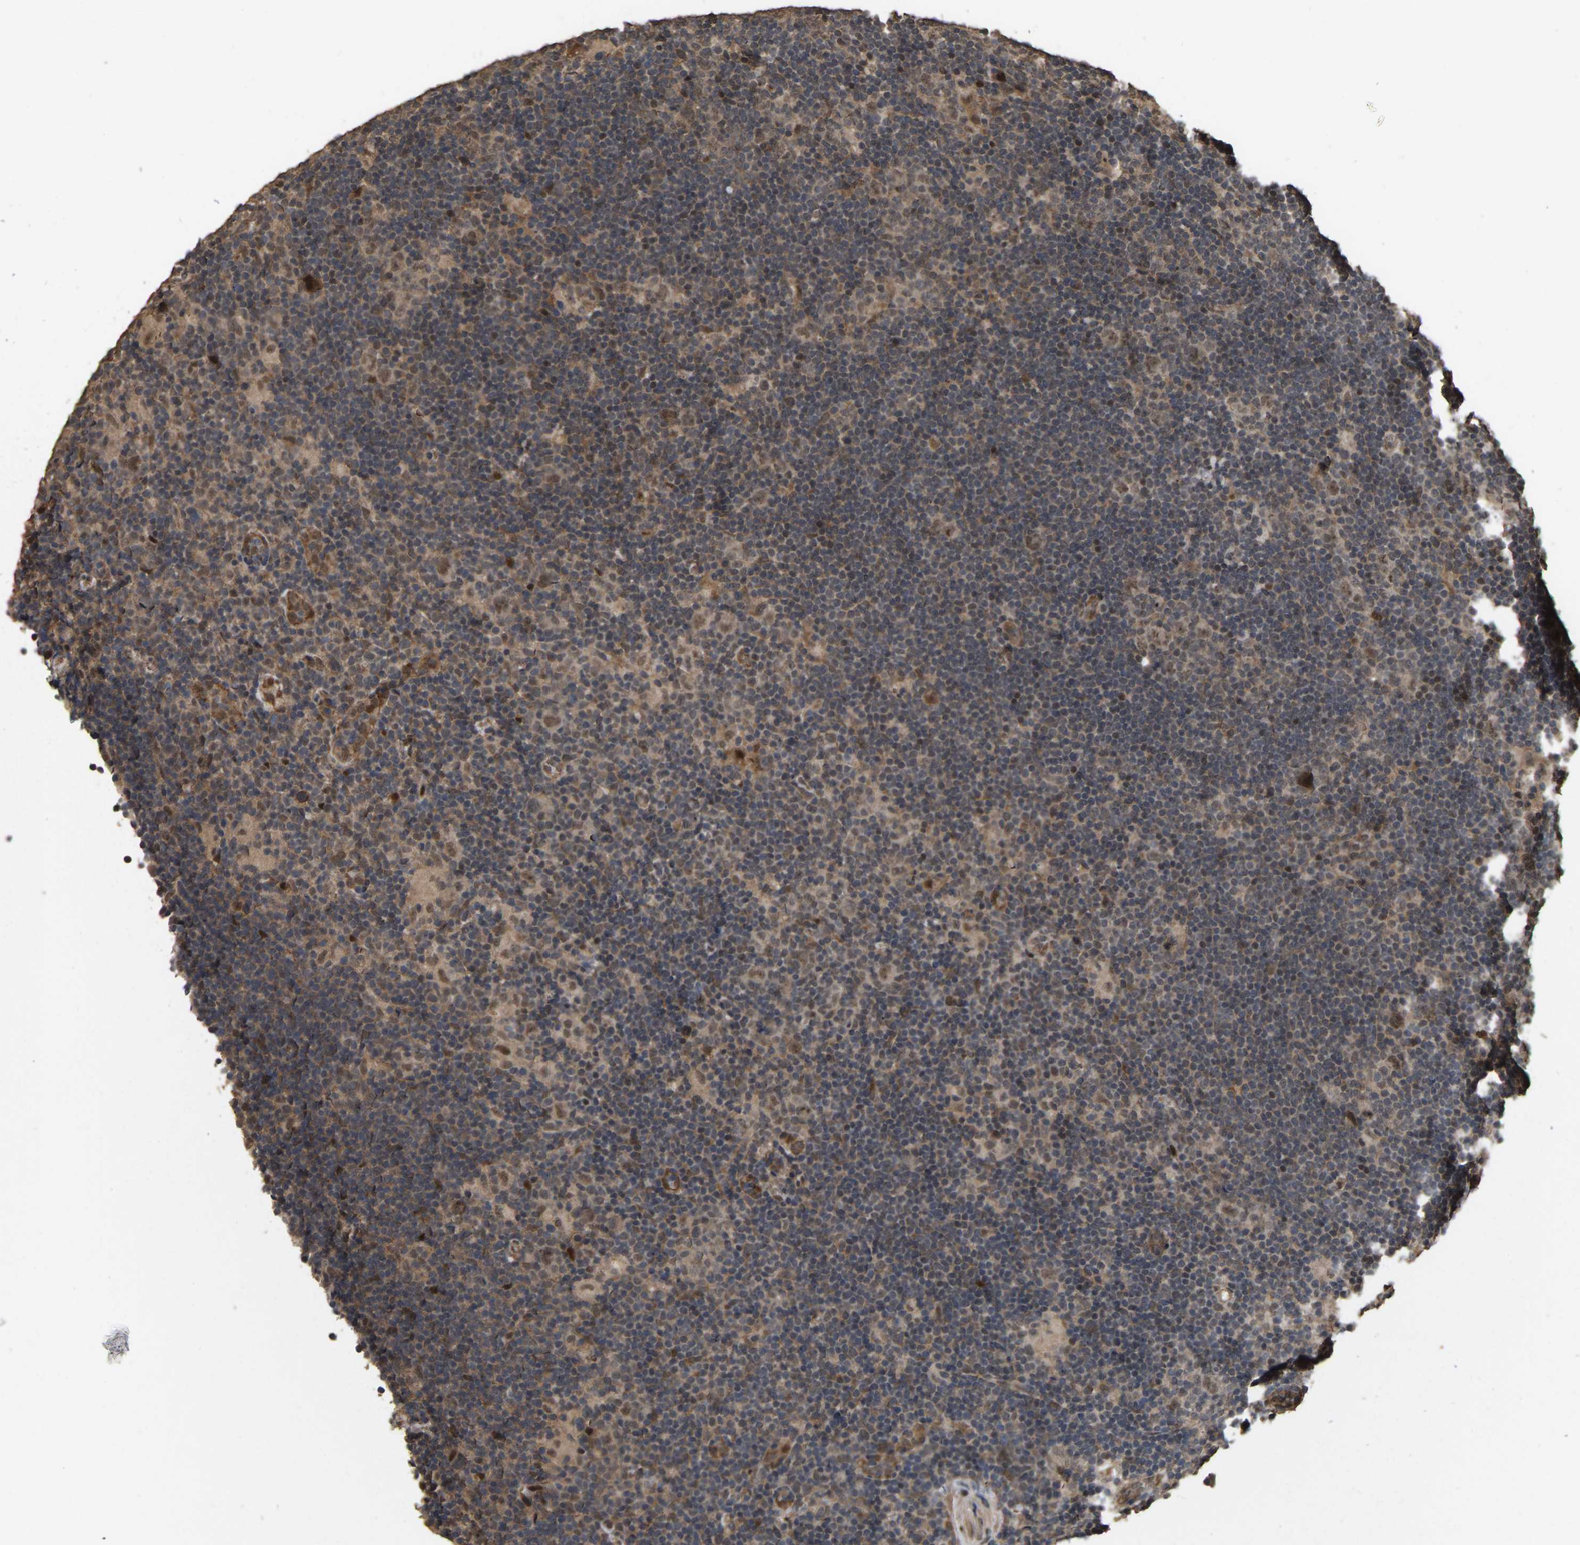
{"staining": {"intensity": "weak", "quantity": ">75%", "location": "nuclear"}, "tissue": "lymphoma", "cell_type": "Tumor cells", "image_type": "cancer", "snomed": [{"axis": "morphology", "description": "Hodgkin's disease, NOS"}, {"axis": "topography", "description": "Lymph node"}], "caption": "Protein staining of Hodgkin's disease tissue shows weak nuclear positivity in approximately >75% of tumor cells.", "gene": "ARHGAP23", "patient": {"sex": "female", "age": 57}}